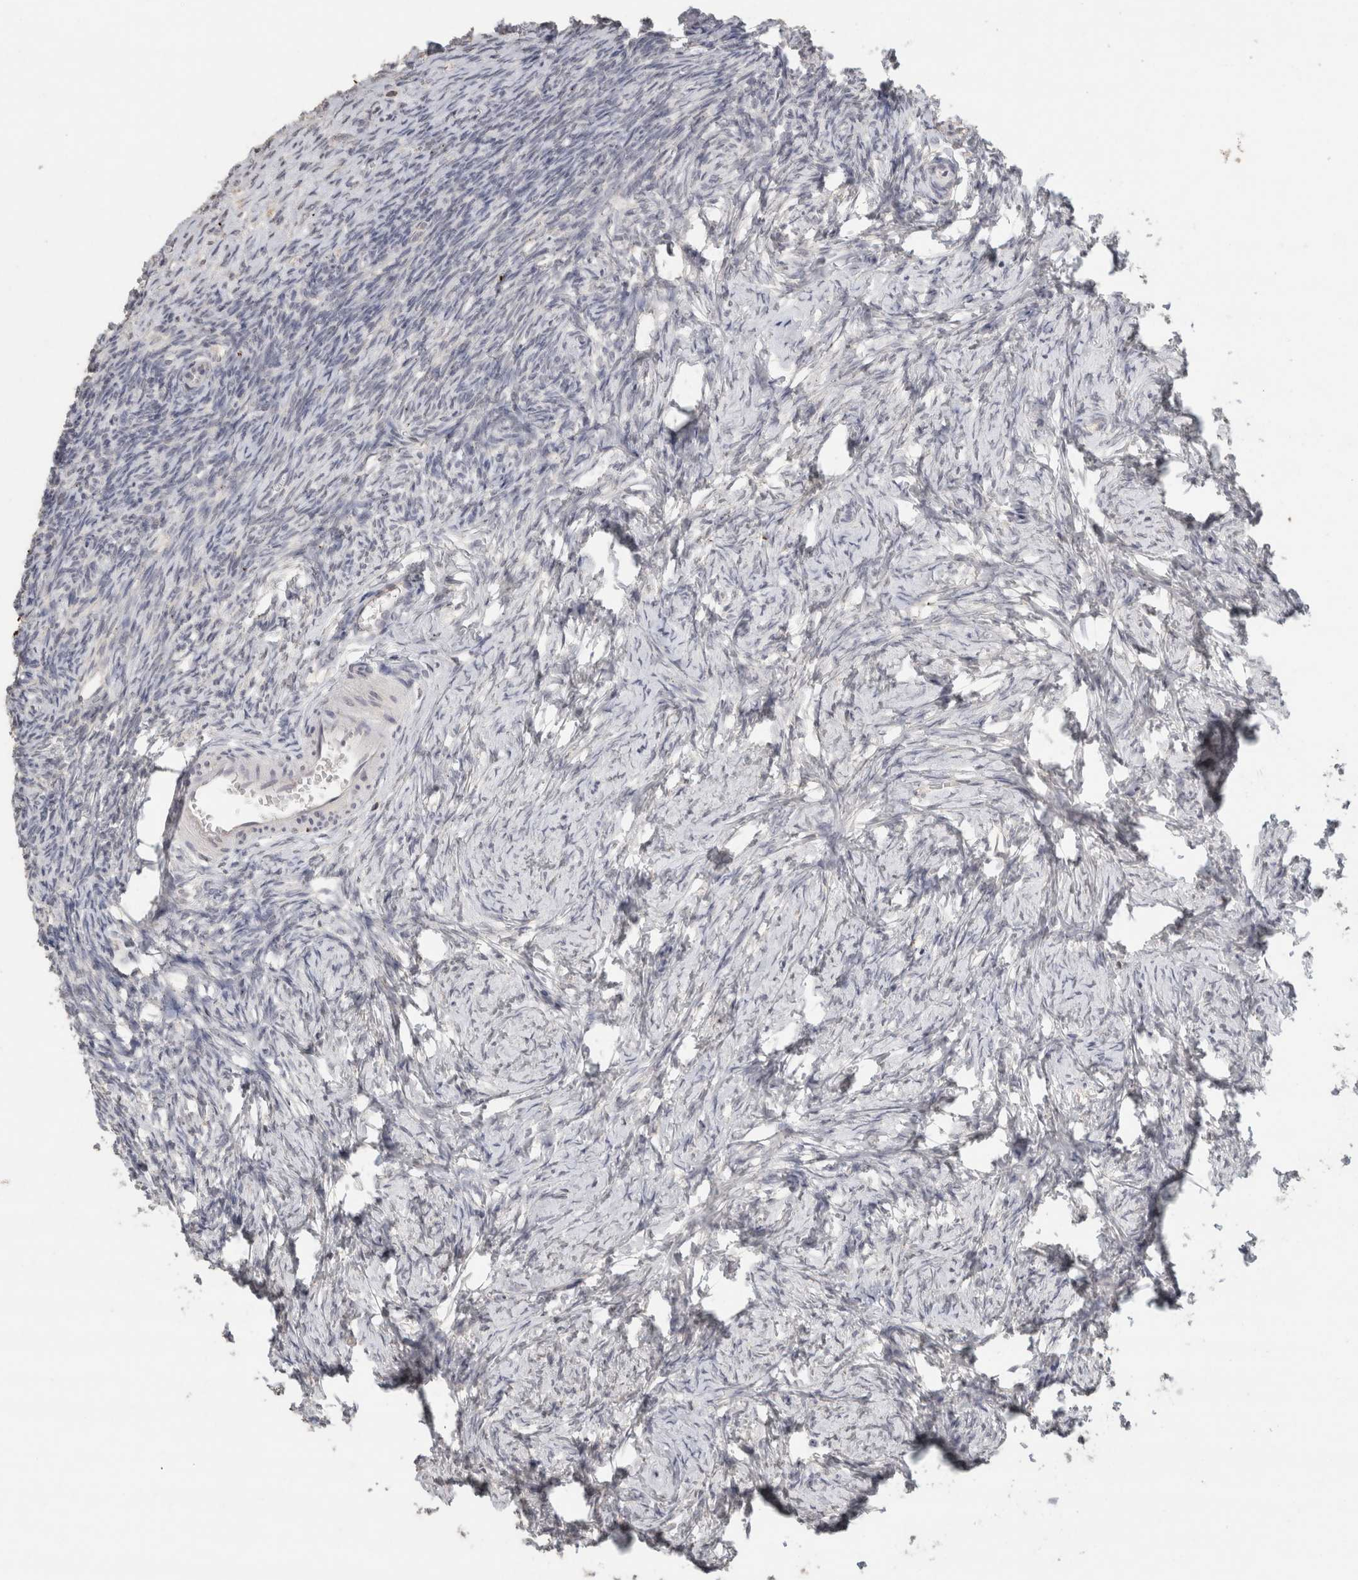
{"staining": {"intensity": "weak", "quantity": ">75%", "location": "cytoplasmic/membranous"}, "tissue": "ovary", "cell_type": "Follicle cells", "image_type": "normal", "snomed": [{"axis": "morphology", "description": "Normal tissue, NOS"}, {"axis": "topography", "description": "Ovary"}], "caption": "Immunohistochemical staining of unremarkable human ovary shows weak cytoplasmic/membranous protein positivity in about >75% of follicle cells. The staining was performed using DAB (3,3'-diaminobenzidine), with brown indicating positive protein expression. Nuclei are stained blue with hematoxylin.", "gene": "TRAT1", "patient": {"sex": "female", "age": 34}}